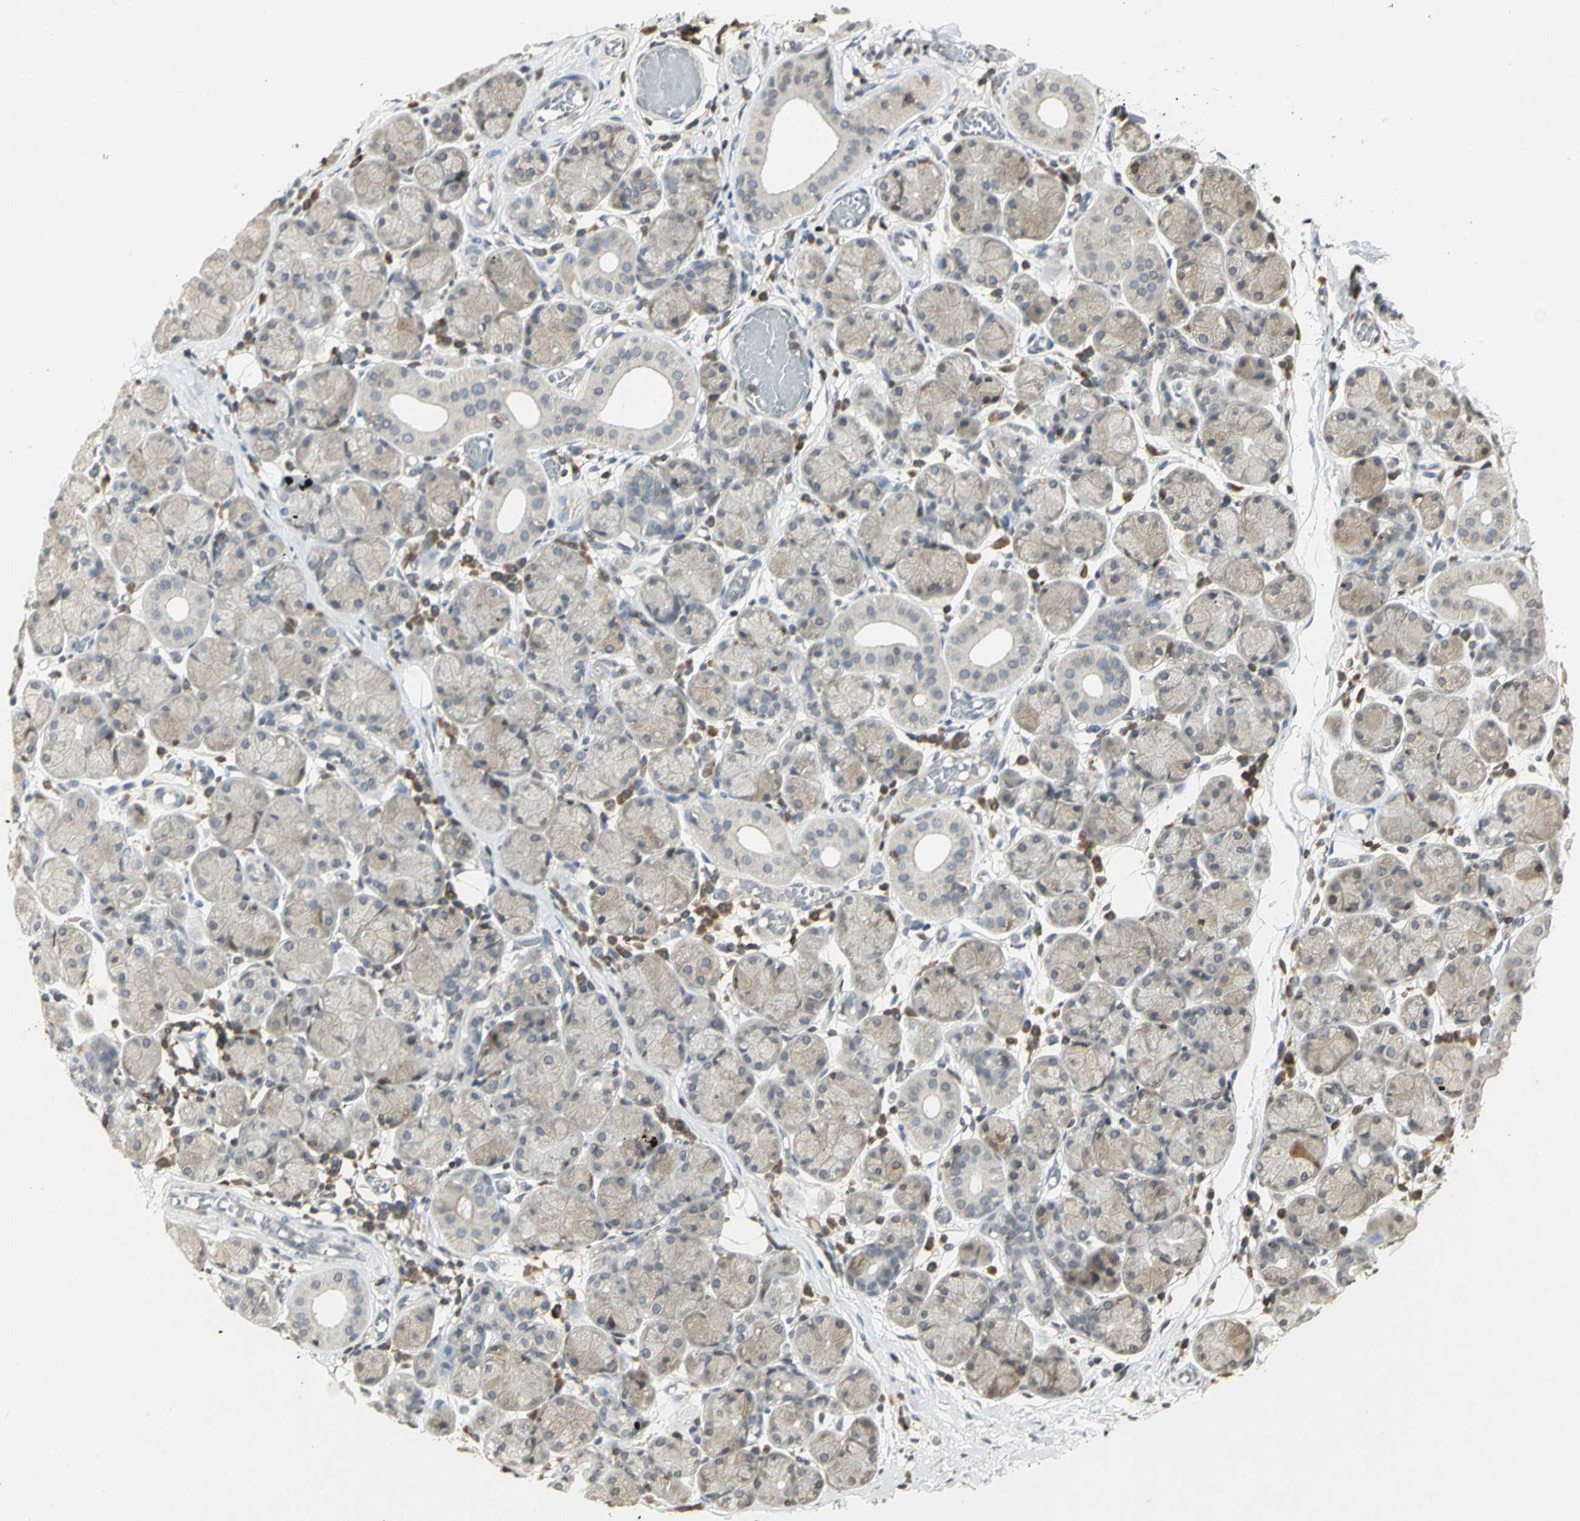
{"staining": {"intensity": "weak", "quantity": "<25%", "location": "cytoplasmic/membranous"}, "tissue": "salivary gland", "cell_type": "Glandular cells", "image_type": "normal", "snomed": [{"axis": "morphology", "description": "Normal tissue, NOS"}, {"axis": "topography", "description": "Salivary gland"}], "caption": "DAB (3,3'-diaminobenzidine) immunohistochemical staining of benign salivary gland displays no significant positivity in glandular cells.", "gene": "IL16", "patient": {"sex": "female", "age": 24}}